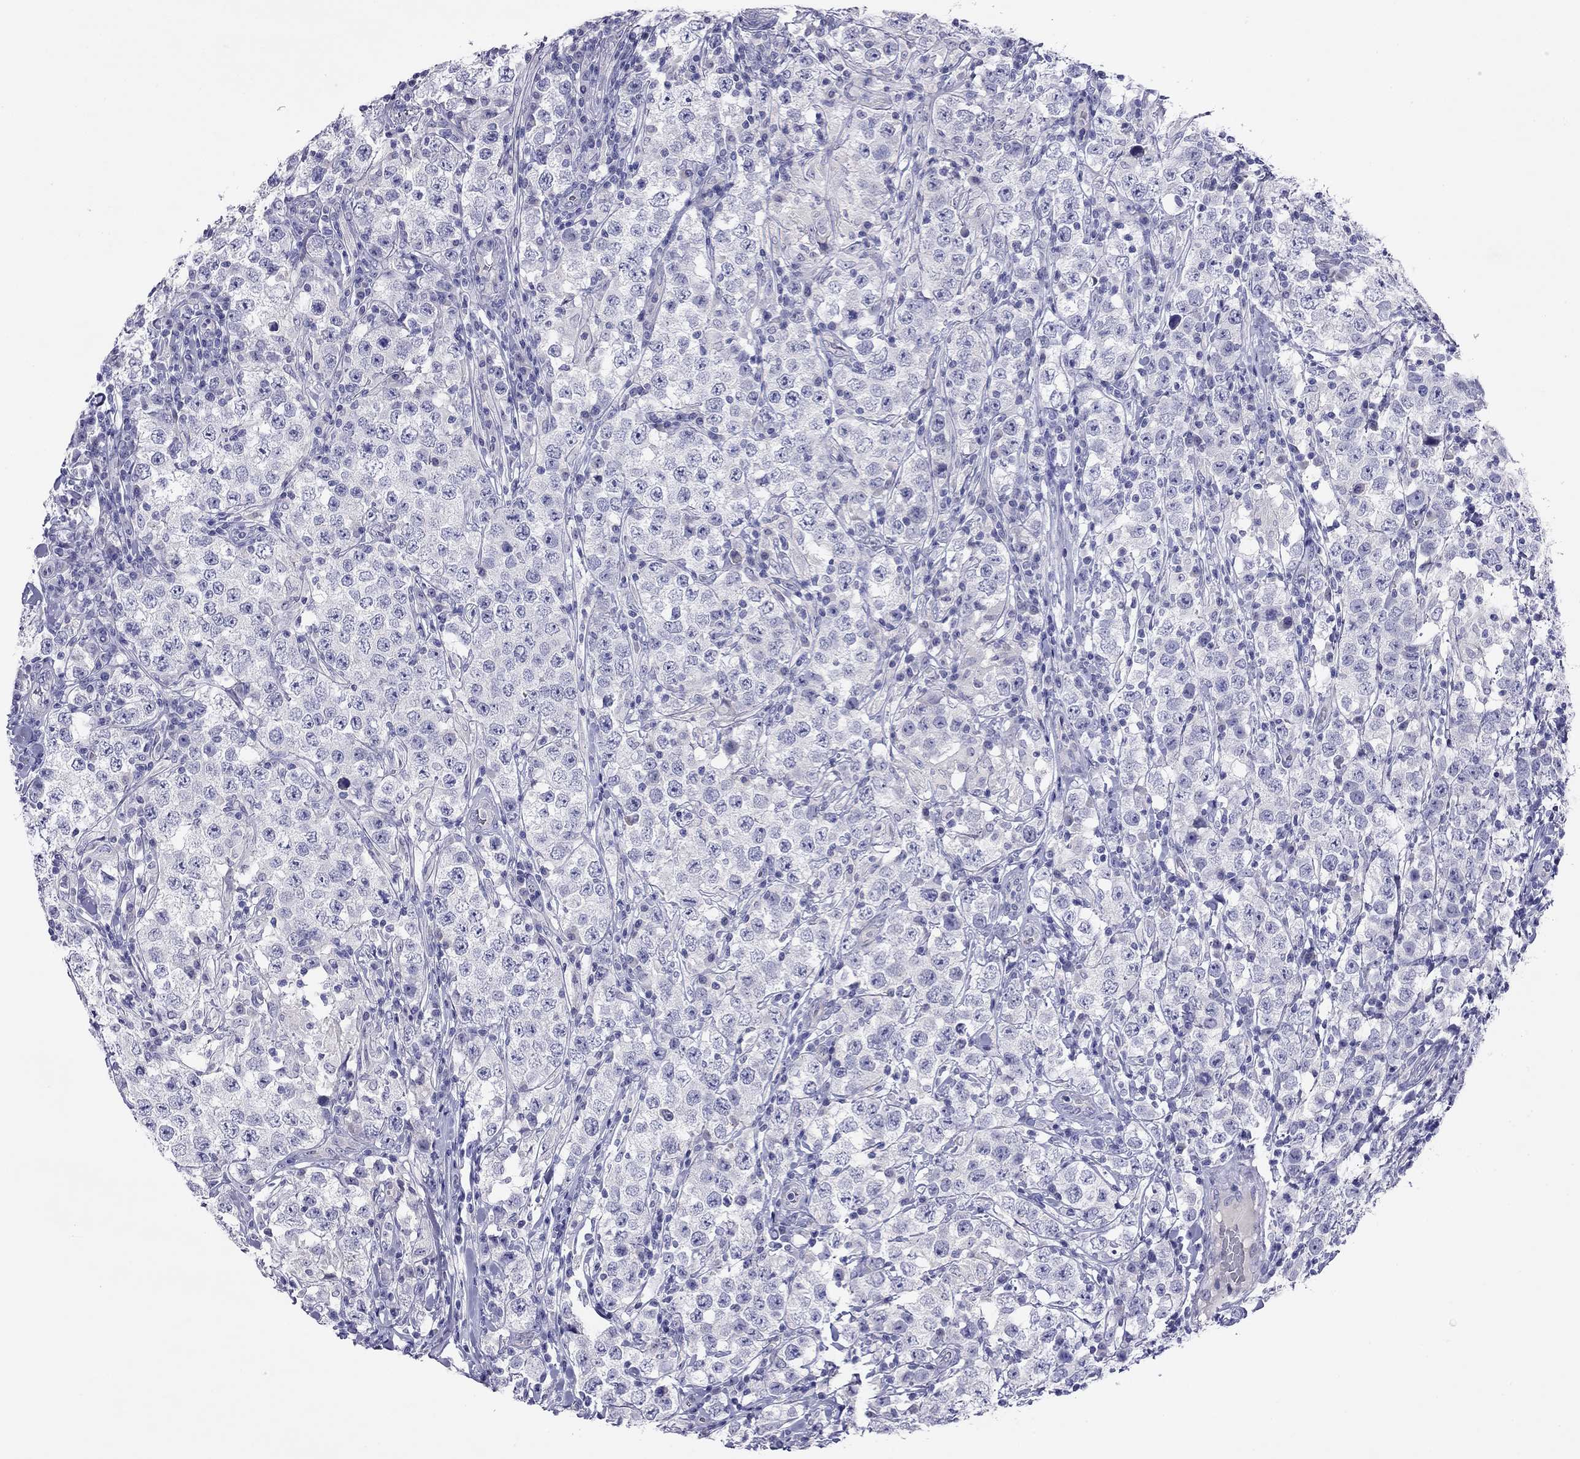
{"staining": {"intensity": "negative", "quantity": "none", "location": "none"}, "tissue": "testis cancer", "cell_type": "Tumor cells", "image_type": "cancer", "snomed": [{"axis": "morphology", "description": "Seminoma, NOS"}, {"axis": "morphology", "description": "Carcinoma, Embryonal, NOS"}, {"axis": "topography", "description": "Testis"}], "caption": "This is an IHC histopathology image of human testis cancer. There is no expression in tumor cells.", "gene": "CAPNS2", "patient": {"sex": "male", "age": 41}}